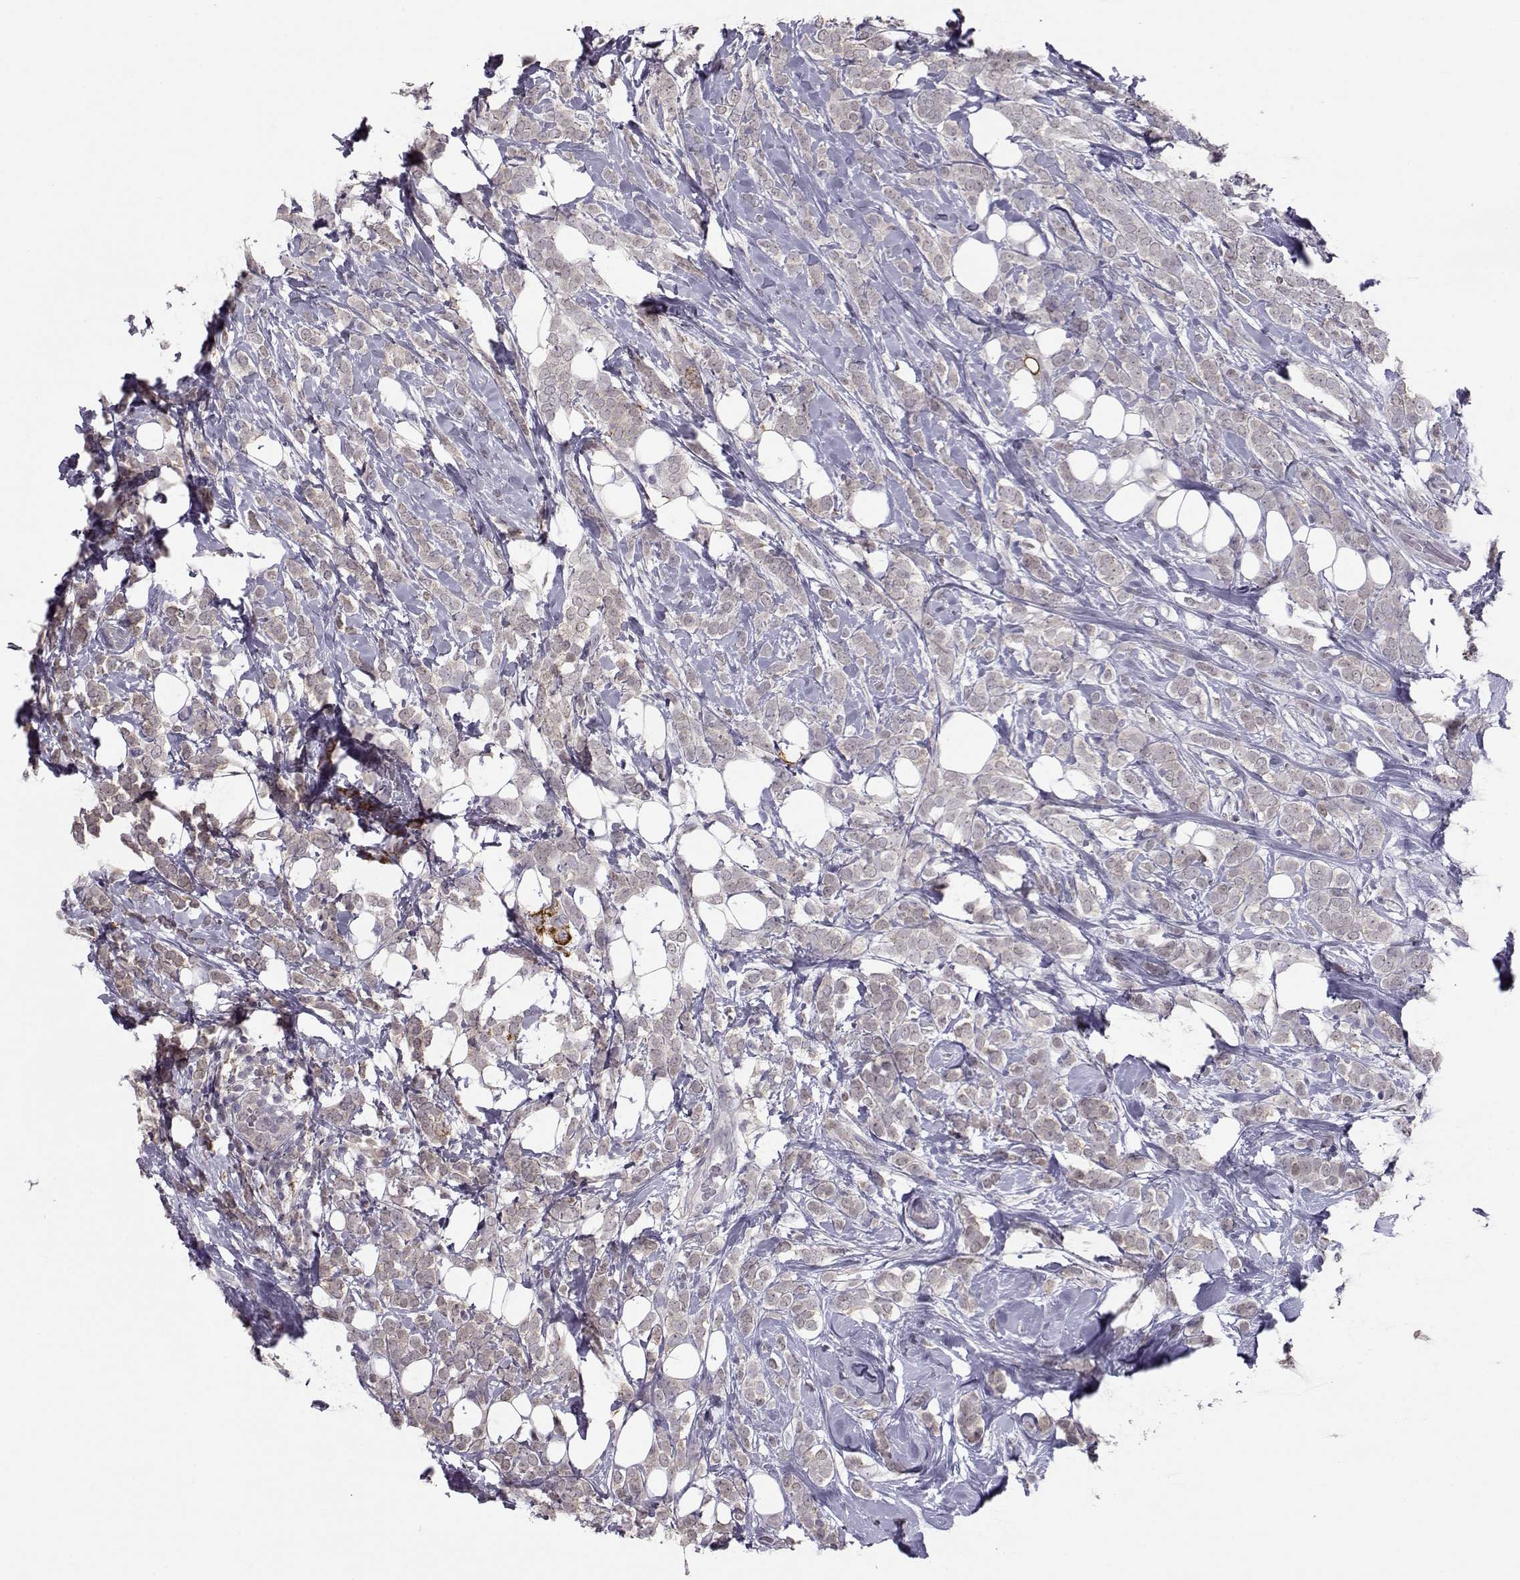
{"staining": {"intensity": "weak", "quantity": "<25%", "location": "cytoplasmic/membranous"}, "tissue": "breast cancer", "cell_type": "Tumor cells", "image_type": "cancer", "snomed": [{"axis": "morphology", "description": "Lobular carcinoma"}, {"axis": "topography", "description": "Breast"}], "caption": "Immunohistochemical staining of breast cancer demonstrates no significant expression in tumor cells.", "gene": "NPVF", "patient": {"sex": "female", "age": 49}}